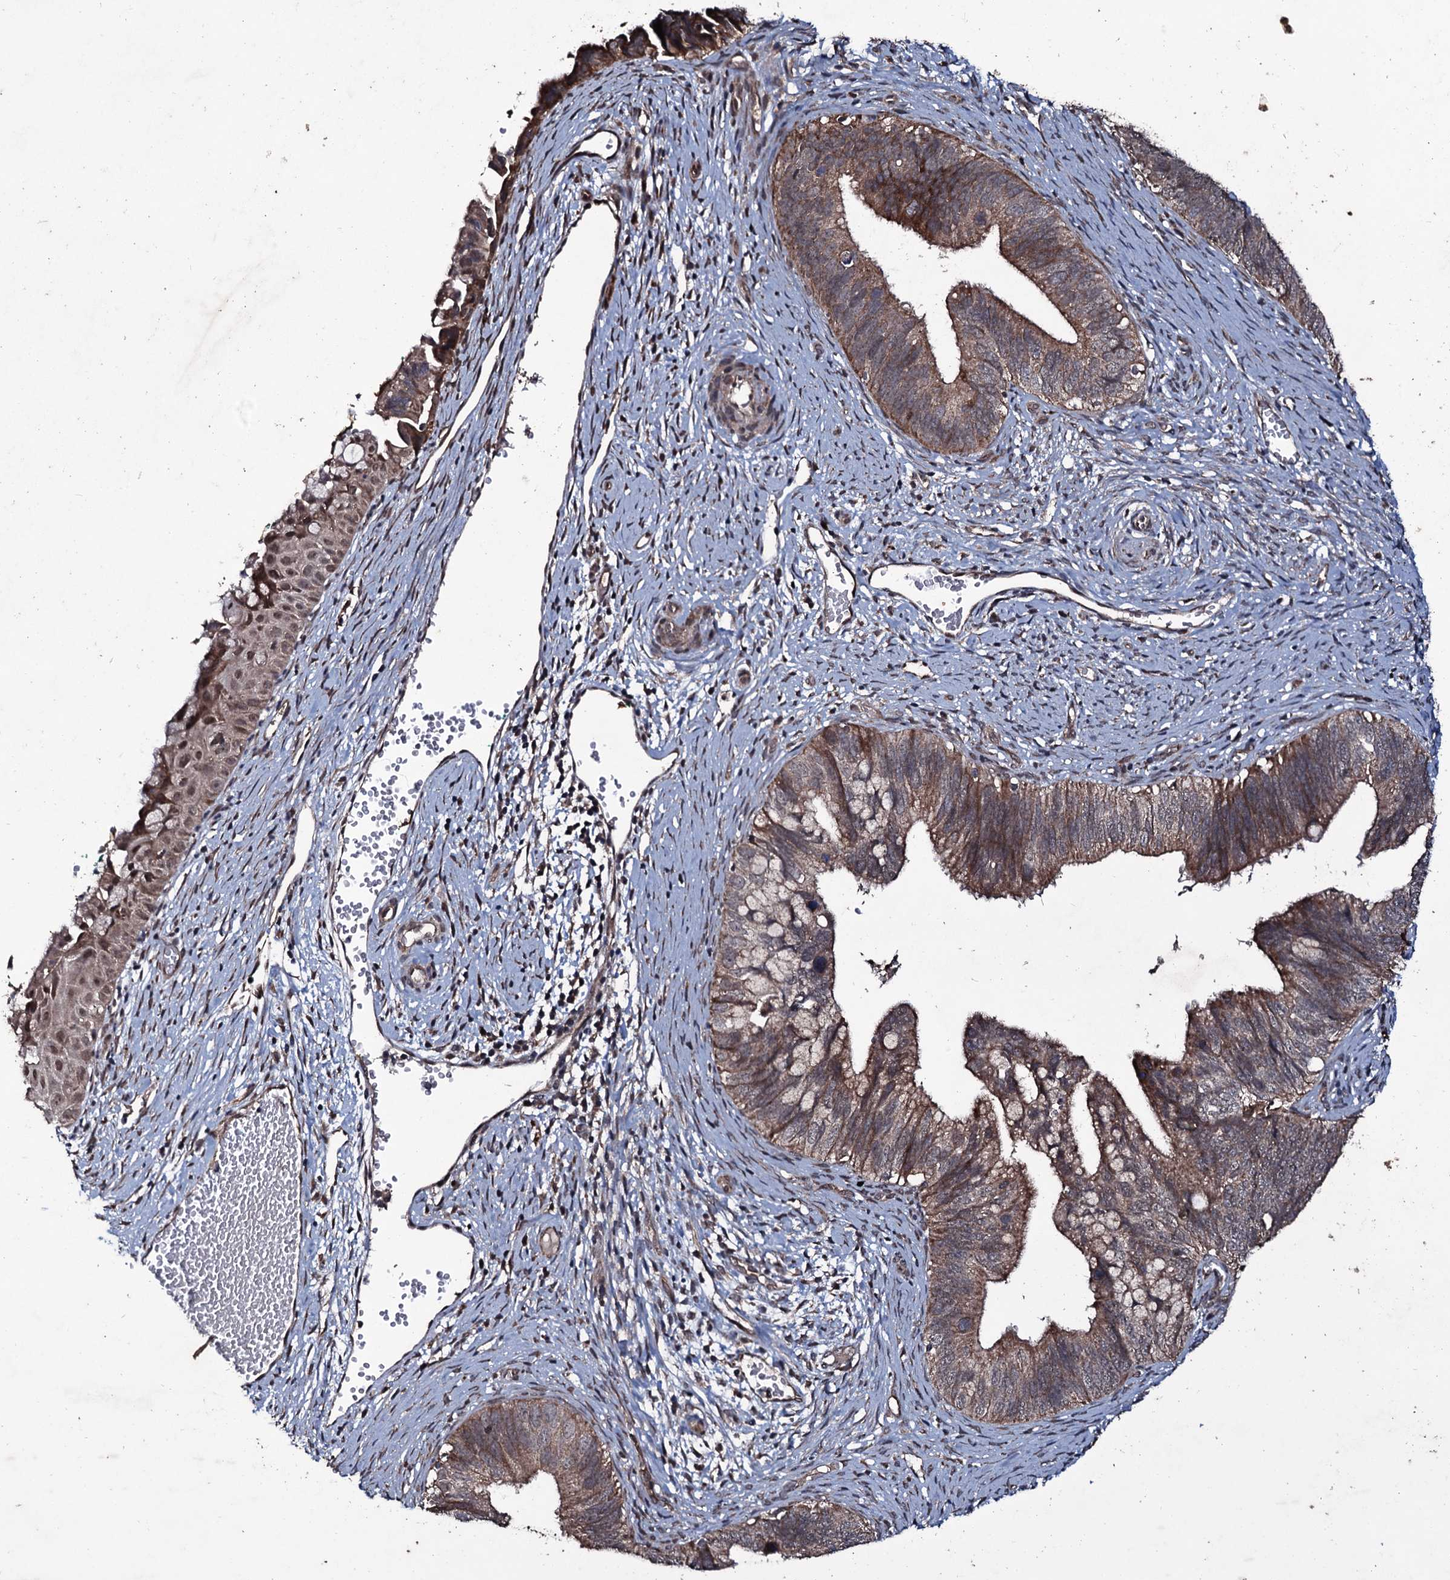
{"staining": {"intensity": "moderate", "quantity": "25%-75%", "location": "cytoplasmic/membranous,nuclear"}, "tissue": "cervical cancer", "cell_type": "Tumor cells", "image_type": "cancer", "snomed": [{"axis": "morphology", "description": "Adenocarcinoma, NOS"}, {"axis": "topography", "description": "Cervix"}], "caption": "A medium amount of moderate cytoplasmic/membranous and nuclear staining is identified in about 25%-75% of tumor cells in cervical cancer (adenocarcinoma) tissue.", "gene": "MRPS31", "patient": {"sex": "female", "age": 42}}